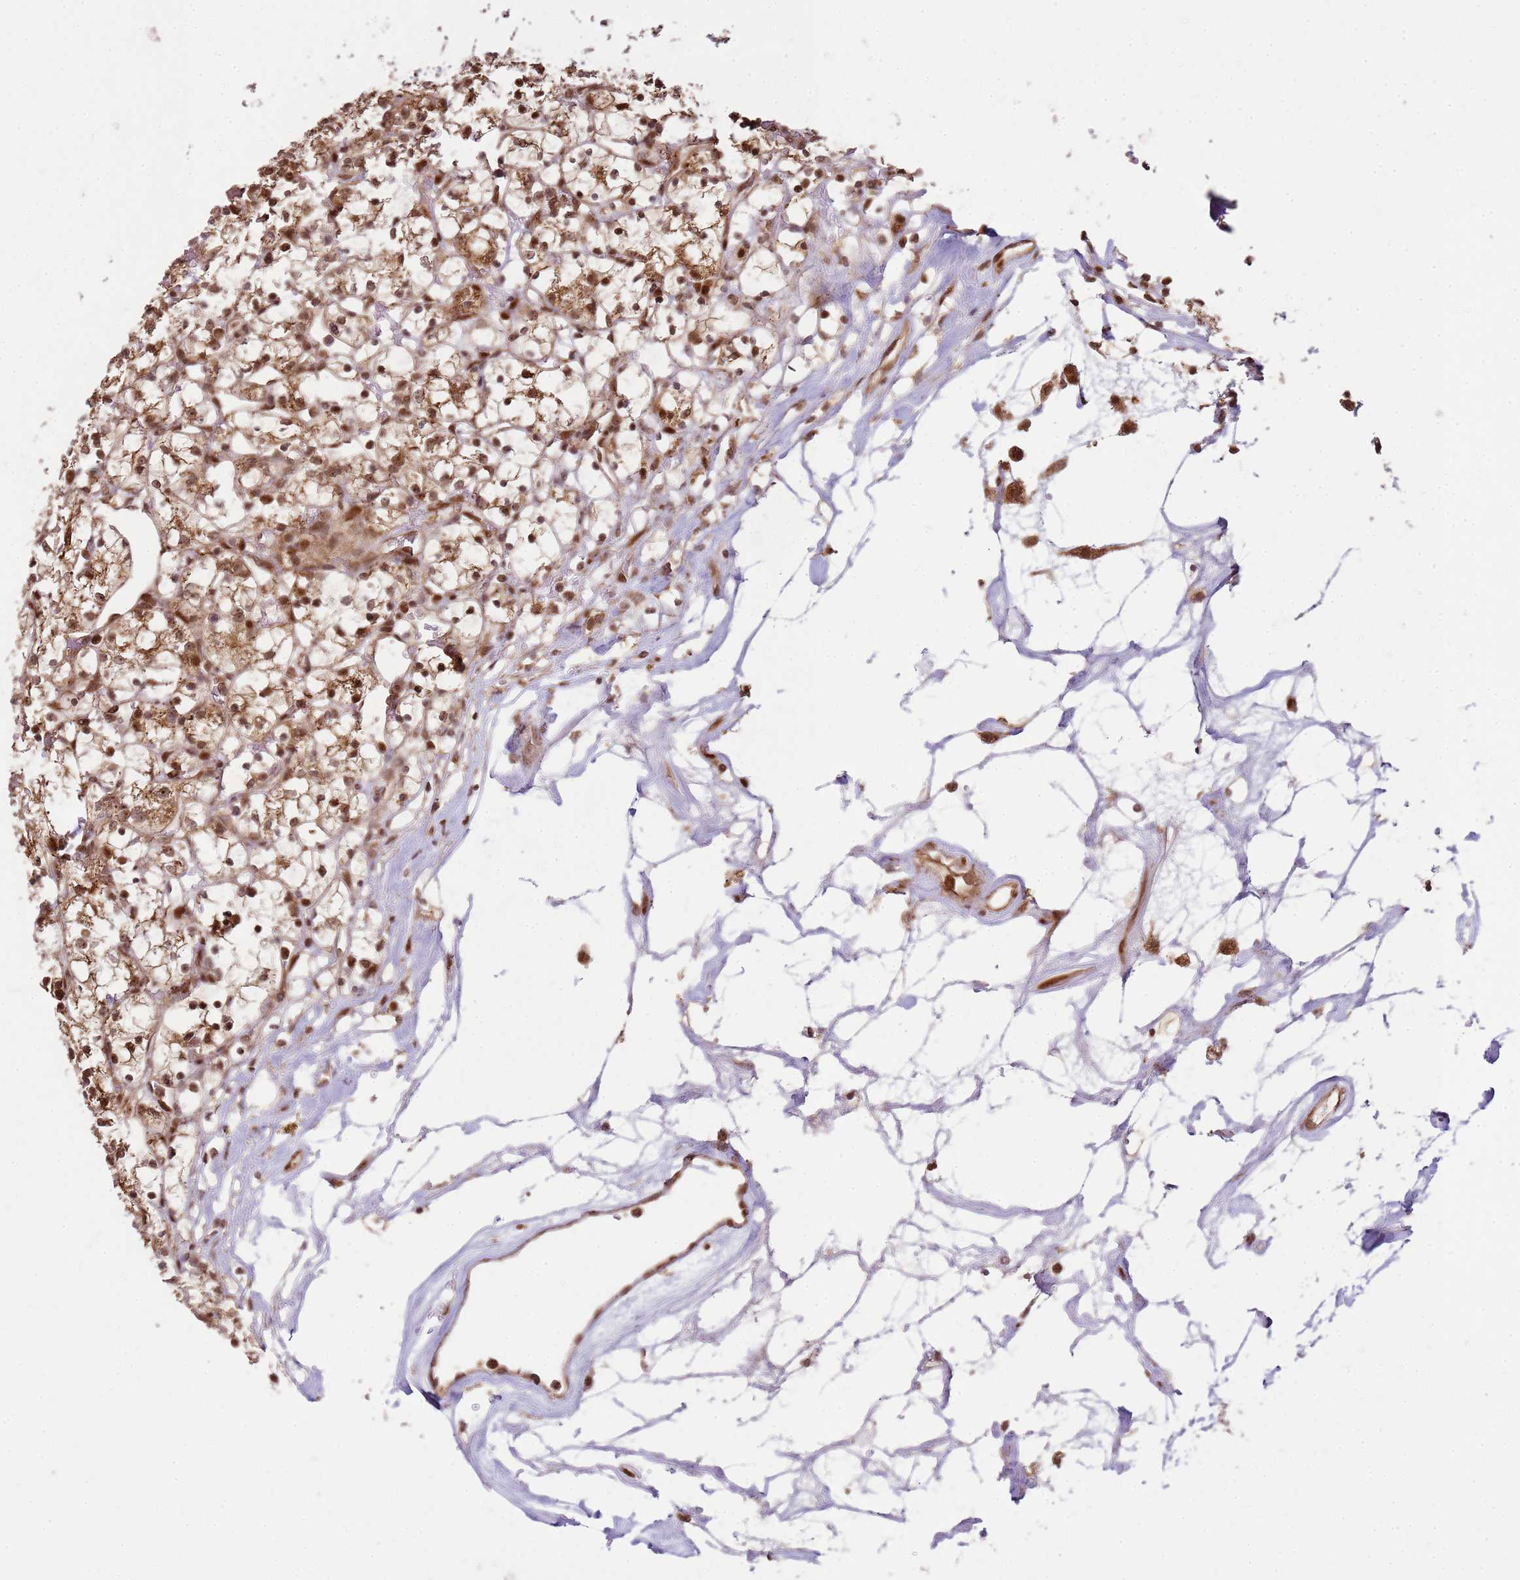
{"staining": {"intensity": "strong", "quantity": ">75%", "location": "cytoplasmic/membranous,nuclear"}, "tissue": "renal cancer", "cell_type": "Tumor cells", "image_type": "cancer", "snomed": [{"axis": "morphology", "description": "Adenocarcinoma, NOS"}, {"axis": "topography", "description": "Kidney"}], "caption": "Tumor cells show high levels of strong cytoplasmic/membranous and nuclear staining in about >75% of cells in human adenocarcinoma (renal).", "gene": "PEX14", "patient": {"sex": "female", "age": 69}}